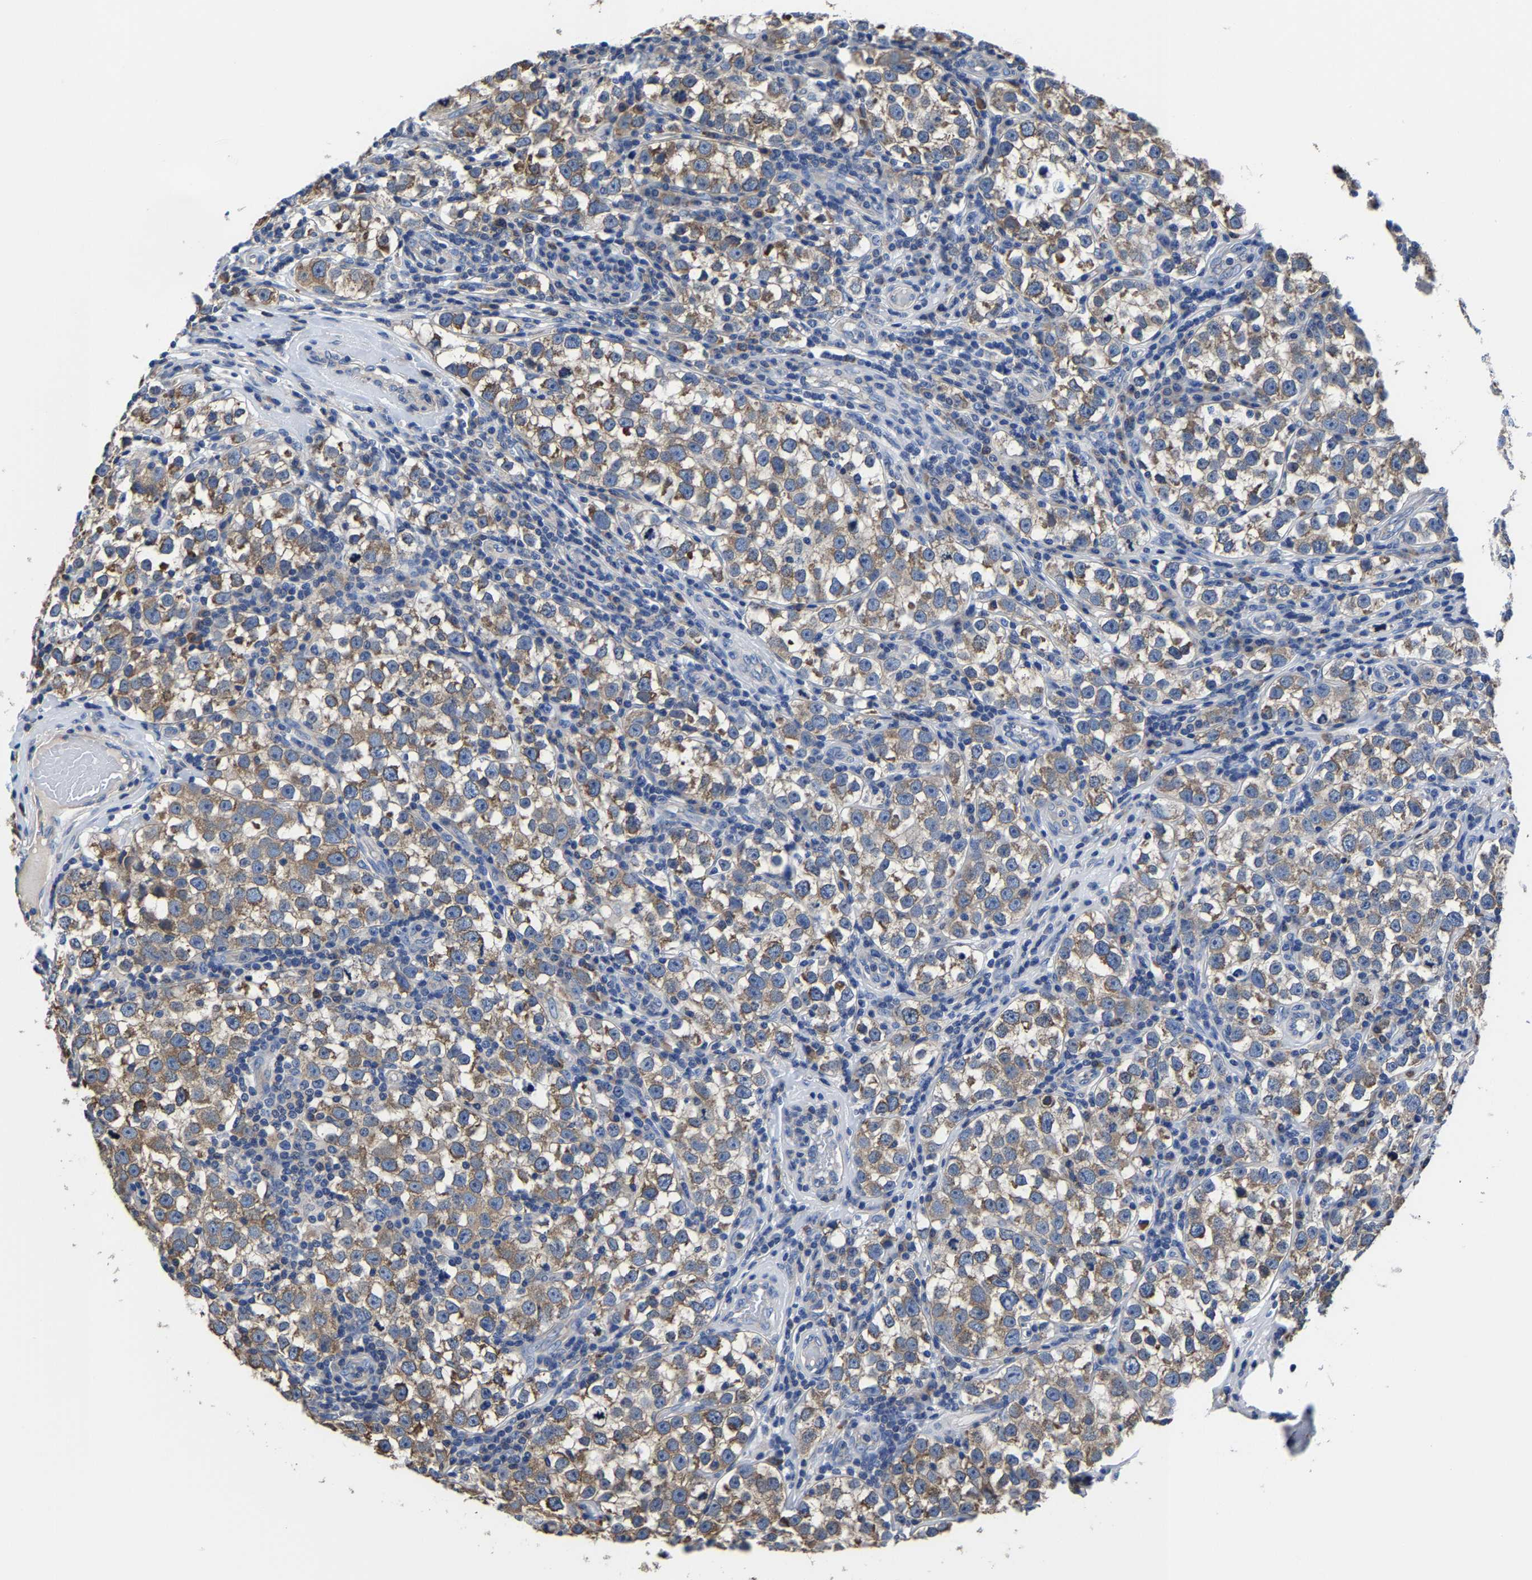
{"staining": {"intensity": "moderate", "quantity": ">75%", "location": "cytoplasmic/membranous"}, "tissue": "testis cancer", "cell_type": "Tumor cells", "image_type": "cancer", "snomed": [{"axis": "morphology", "description": "Normal tissue, NOS"}, {"axis": "morphology", "description": "Seminoma, NOS"}, {"axis": "topography", "description": "Testis"}], "caption": "Protein positivity by IHC shows moderate cytoplasmic/membranous staining in about >75% of tumor cells in testis seminoma. The staining was performed using DAB, with brown indicating positive protein expression. Nuclei are stained blue with hematoxylin.", "gene": "SRPK2", "patient": {"sex": "male", "age": 43}}